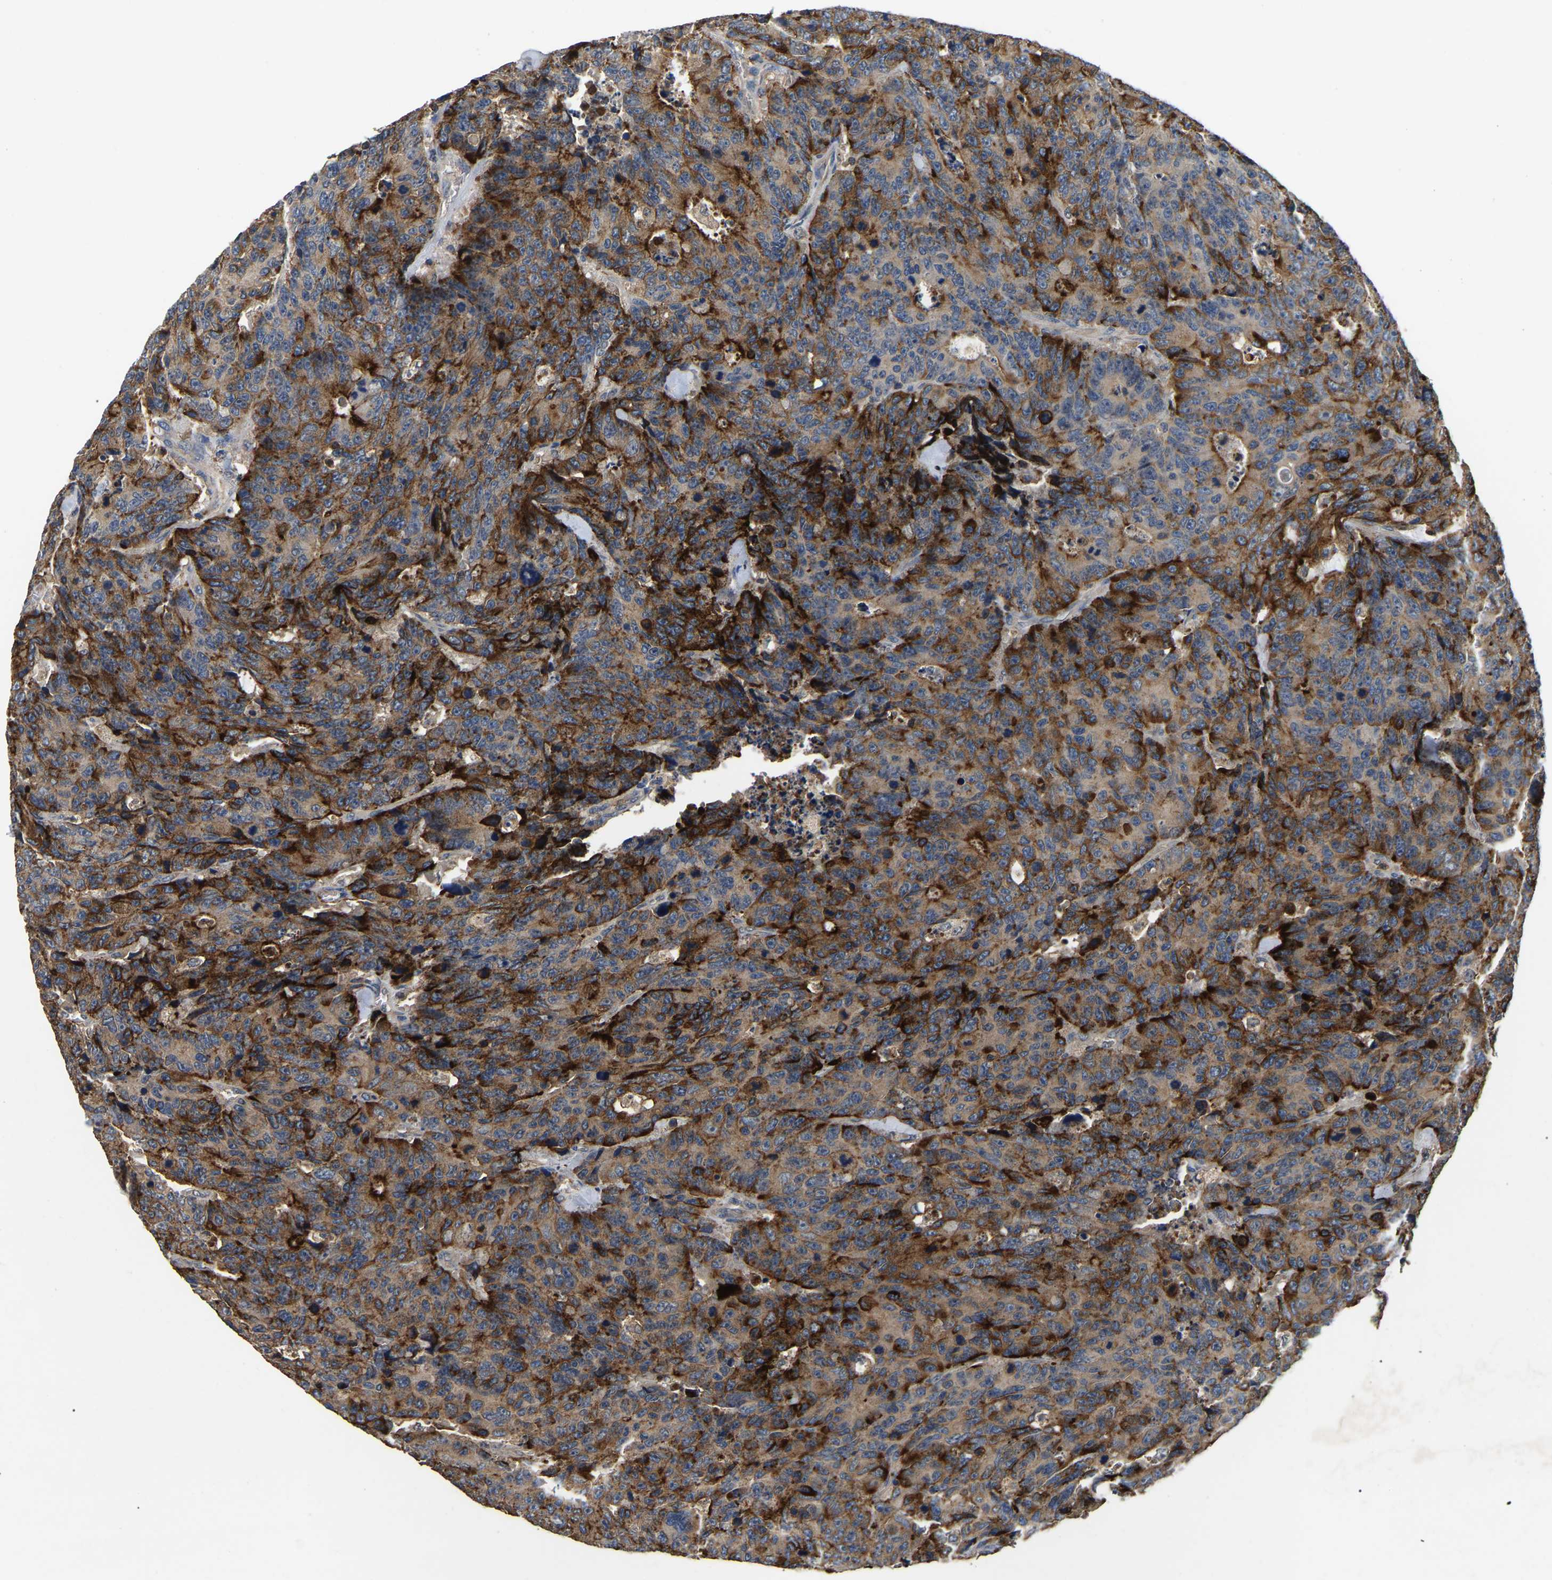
{"staining": {"intensity": "strong", "quantity": "25%-75%", "location": "cytoplasmic/membranous"}, "tissue": "colorectal cancer", "cell_type": "Tumor cells", "image_type": "cancer", "snomed": [{"axis": "morphology", "description": "Adenocarcinoma, NOS"}, {"axis": "topography", "description": "Colon"}], "caption": "Human colorectal adenocarcinoma stained with a protein marker reveals strong staining in tumor cells.", "gene": "SMPD2", "patient": {"sex": "female", "age": 86}}